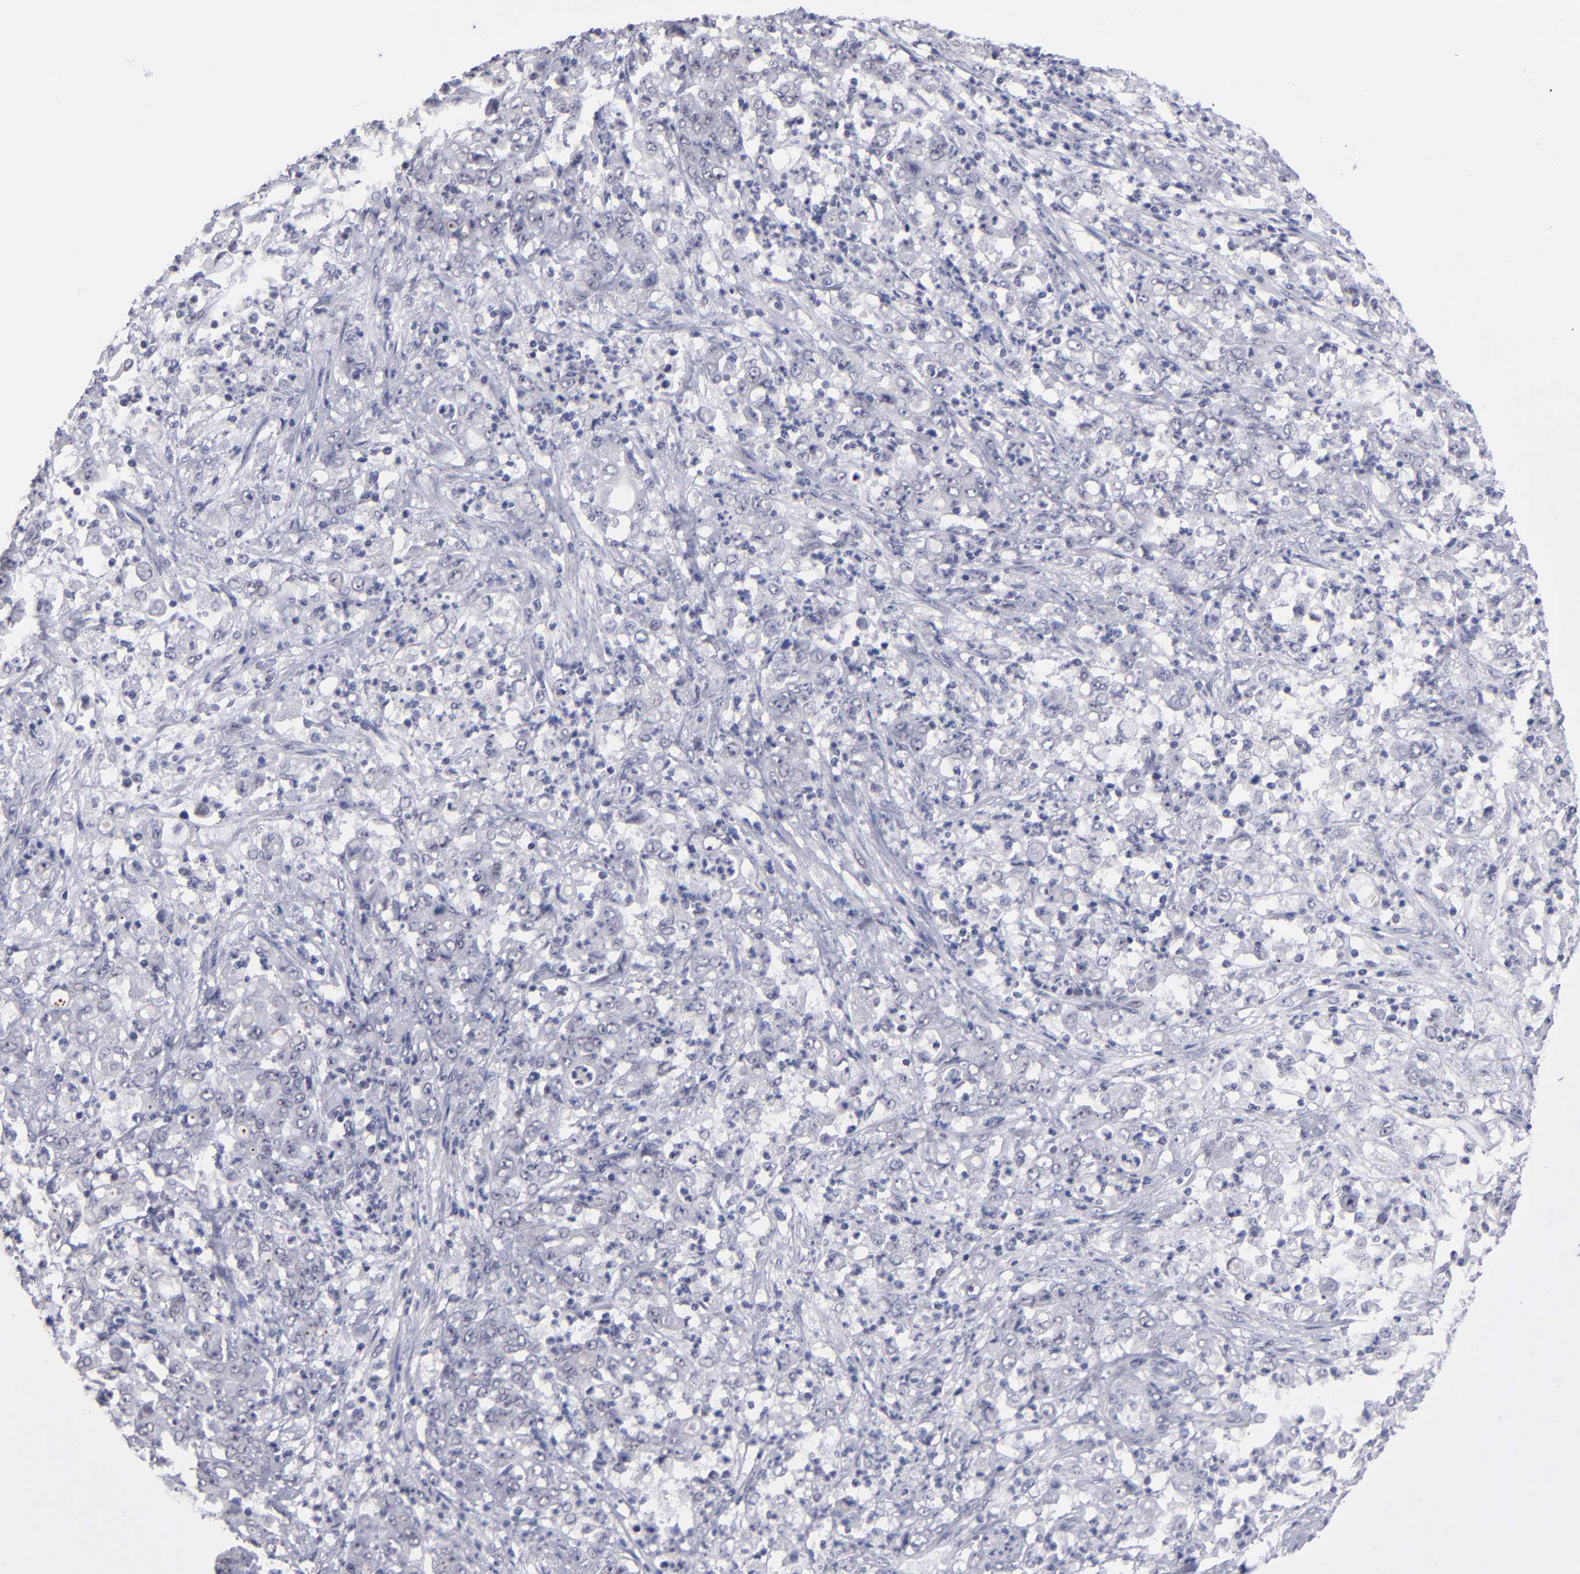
{"staining": {"intensity": "negative", "quantity": "none", "location": "none"}, "tissue": "stomach cancer", "cell_type": "Tumor cells", "image_type": "cancer", "snomed": [{"axis": "morphology", "description": "Adenocarcinoma, NOS"}, {"axis": "topography", "description": "Stomach, lower"}], "caption": "High magnification brightfield microscopy of stomach cancer (adenocarcinoma) stained with DAB (3,3'-diaminobenzidine) (brown) and counterstained with hematoxylin (blue): tumor cells show no significant expression.", "gene": "TEX11", "patient": {"sex": "female", "age": 71}}